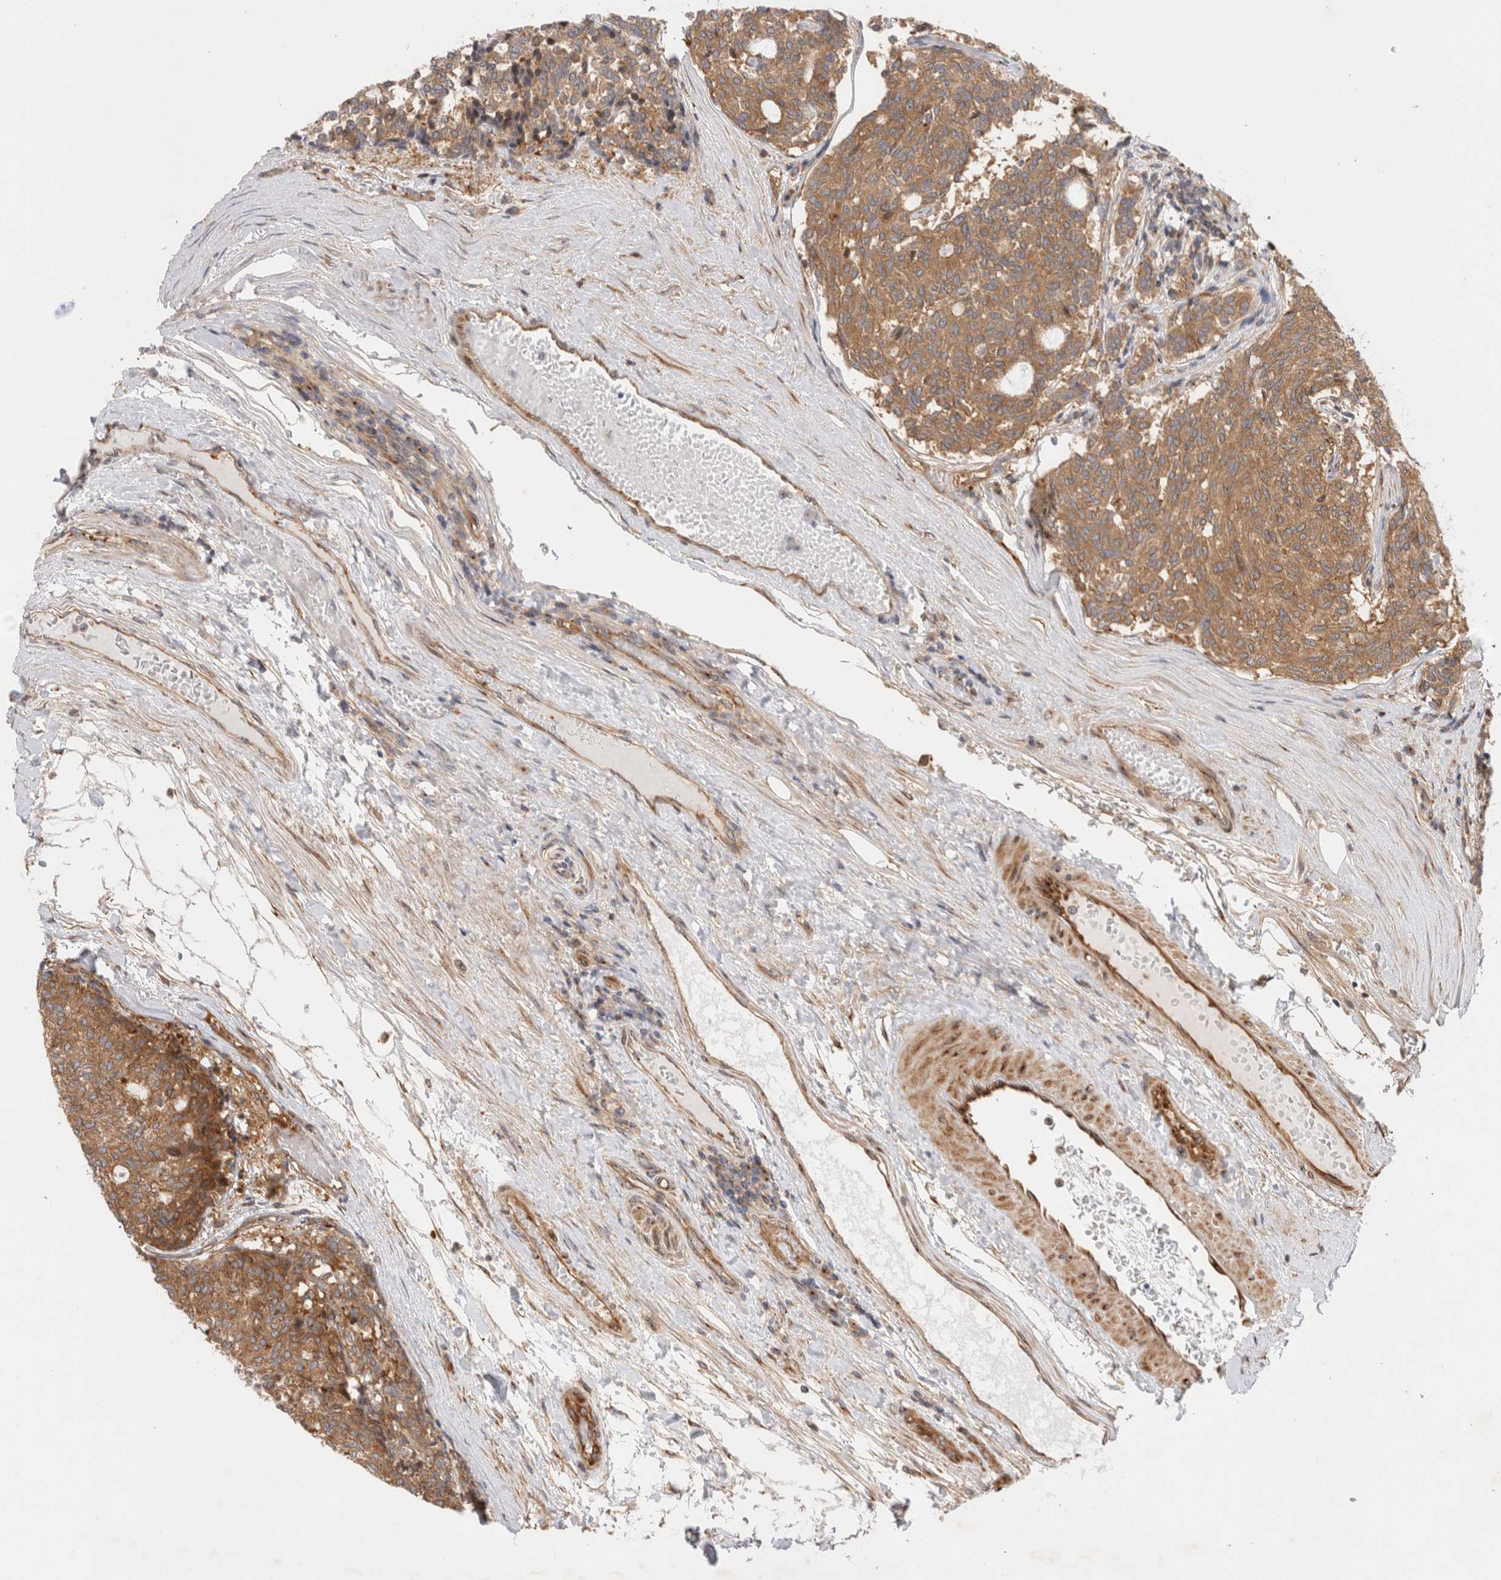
{"staining": {"intensity": "moderate", "quantity": ">75%", "location": "cytoplasmic/membranous"}, "tissue": "carcinoid", "cell_type": "Tumor cells", "image_type": "cancer", "snomed": [{"axis": "morphology", "description": "Carcinoid, malignant, NOS"}, {"axis": "topography", "description": "Pancreas"}], "caption": "Immunohistochemical staining of human malignant carcinoid shows medium levels of moderate cytoplasmic/membranous expression in about >75% of tumor cells.", "gene": "GPR150", "patient": {"sex": "female", "age": 54}}